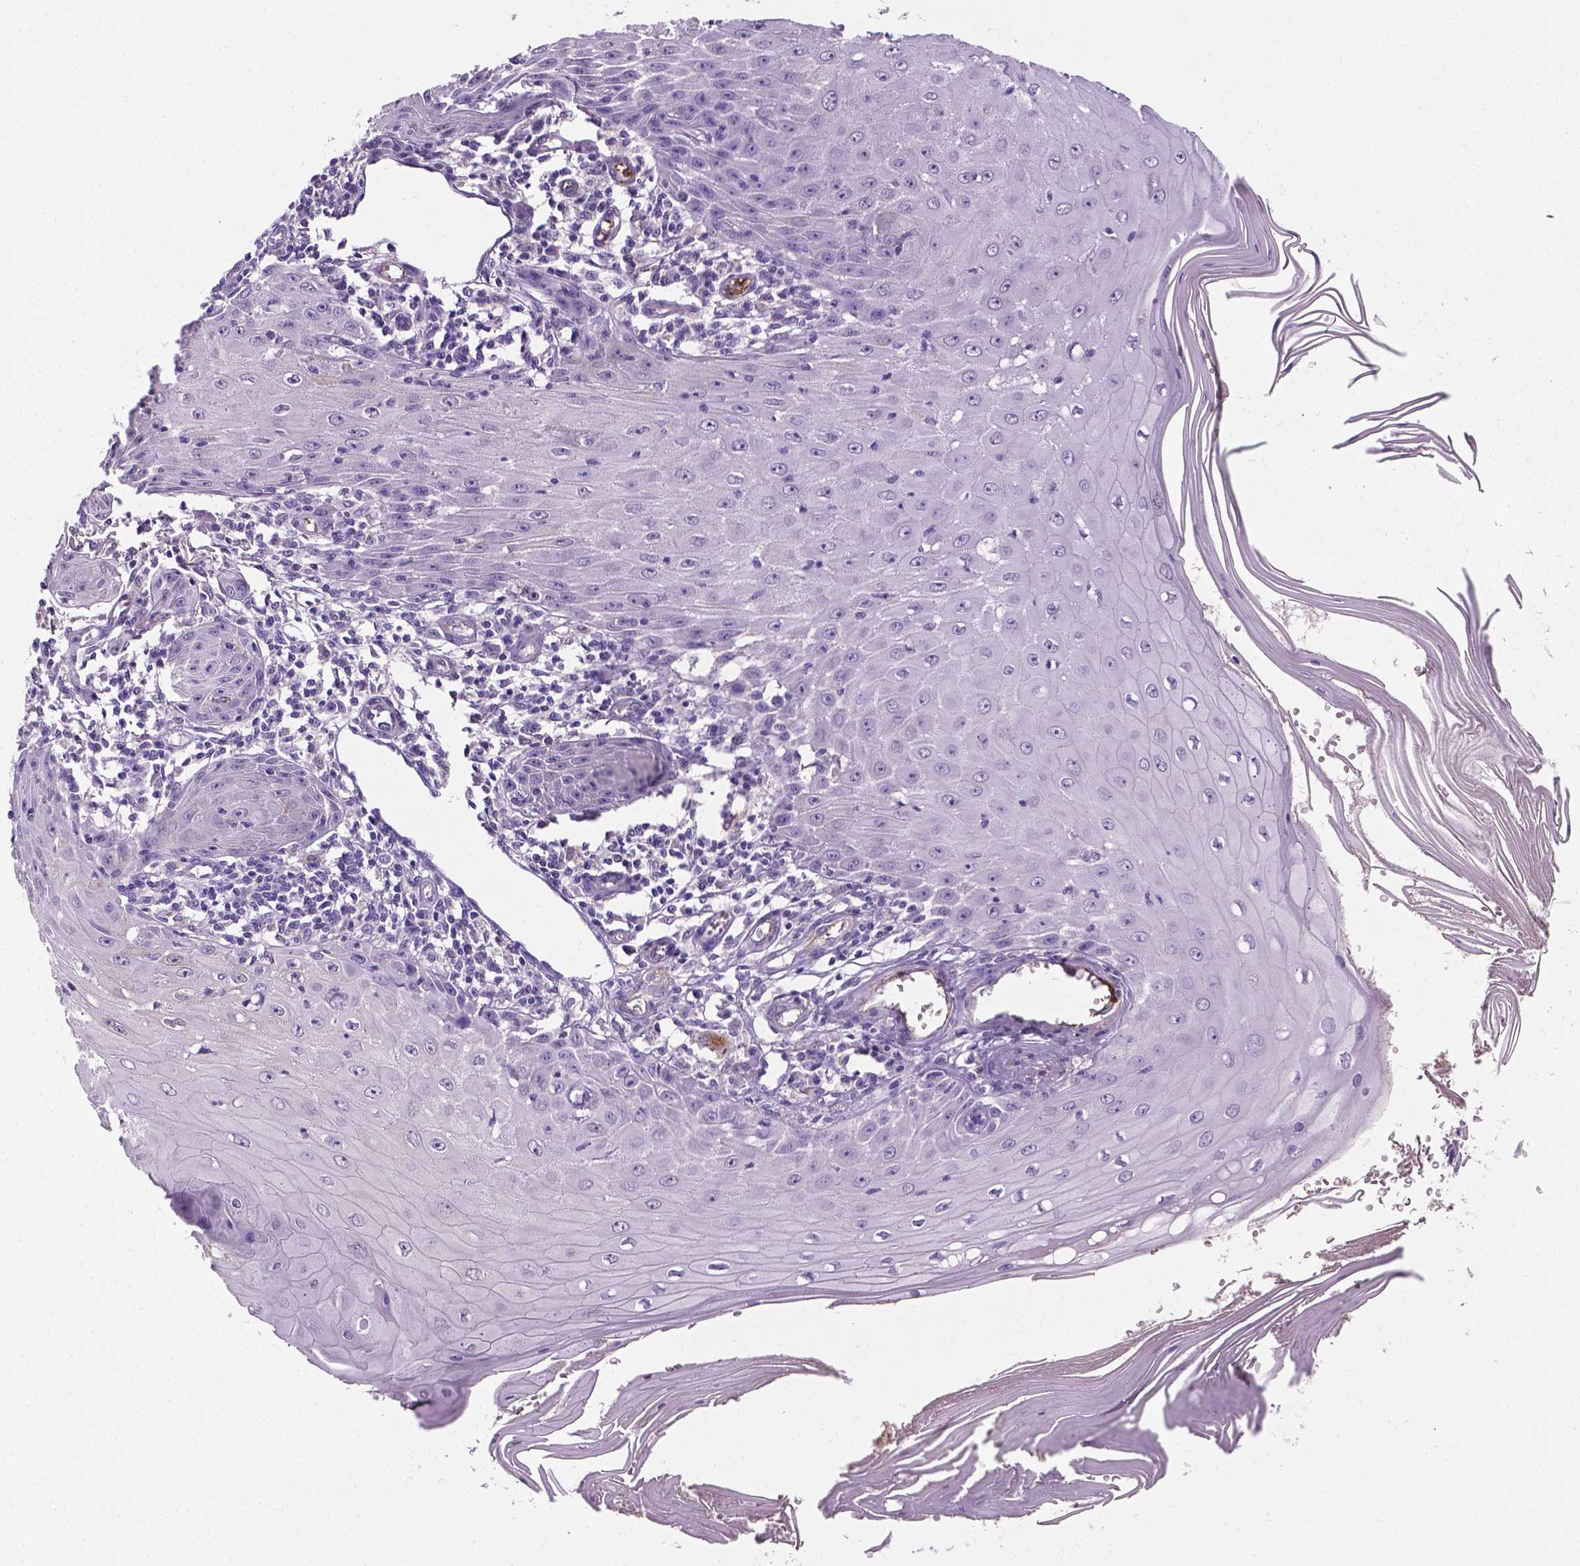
{"staining": {"intensity": "negative", "quantity": "none", "location": "none"}, "tissue": "skin cancer", "cell_type": "Tumor cells", "image_type": "cancer", "snomed": [{"axis": "morphology", "description": "Squamous cell carcinoma, NOS"}, {"axis": "topography", "description": "Skin"}], "caption": "Protein analysis of skin cancer (squamous cell carcinoma) shows no significant positivity in tumor cells.", "gene": "APOE", "patient": {"sex": "female", "age": 73}}